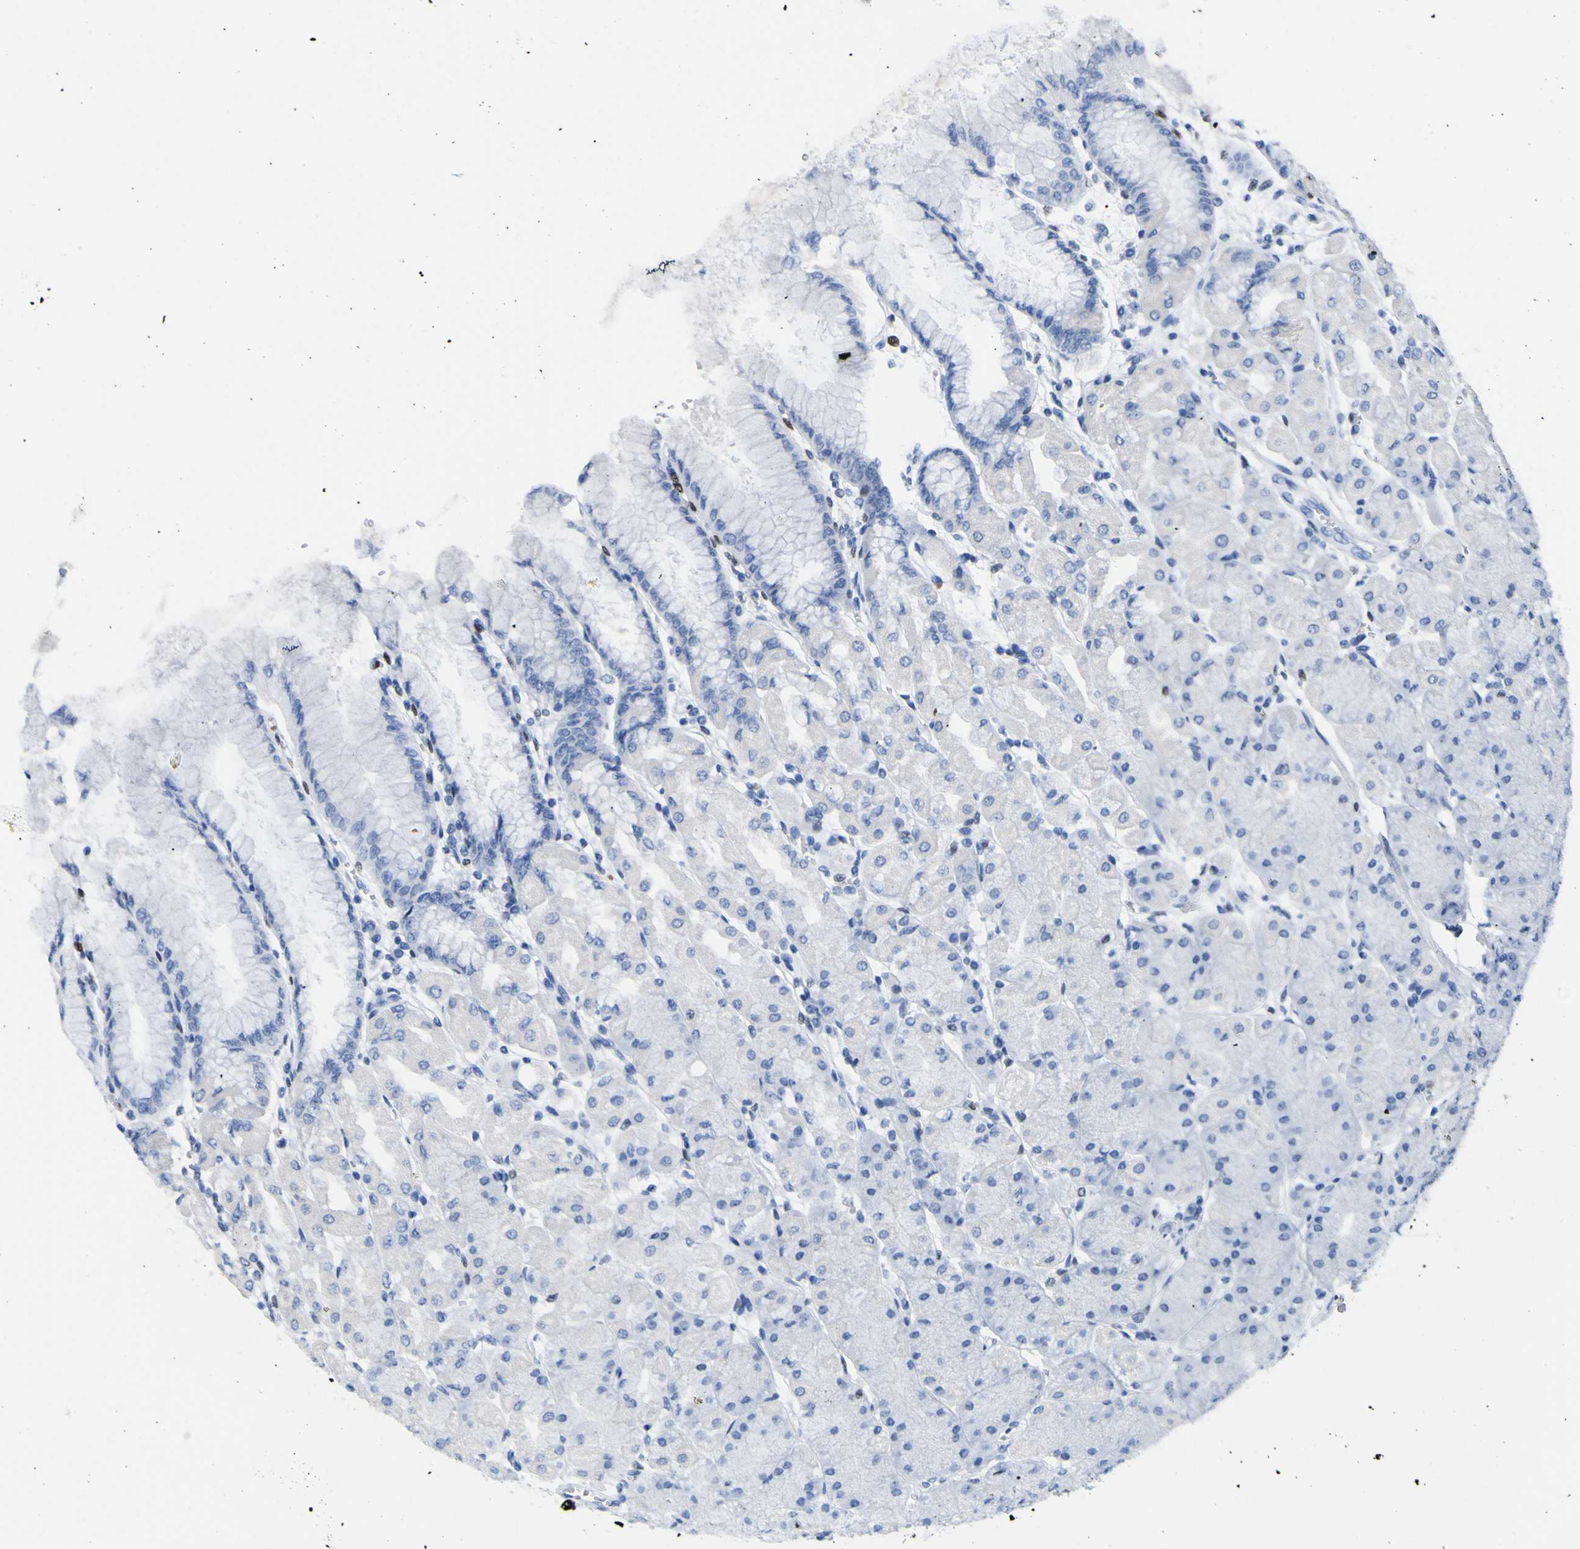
{"staining": {"intensity": "negative", "quantity": "none", "location": "none"}, "tissue": "stomach", "cell_type": "Glandular cells", "image_type": "normal", "snomed": [{"axis": "morphology", "description": "Normal tissue, NOS"}, {"axis": "topography", "description": "Stomach, upper"}], "caption": "Immunohistochemical staining of normal human stomach demonstrates no significant expression in glandular cells.", "gene": "DACH1", "patient": {"sex": "female", "age": 56}}